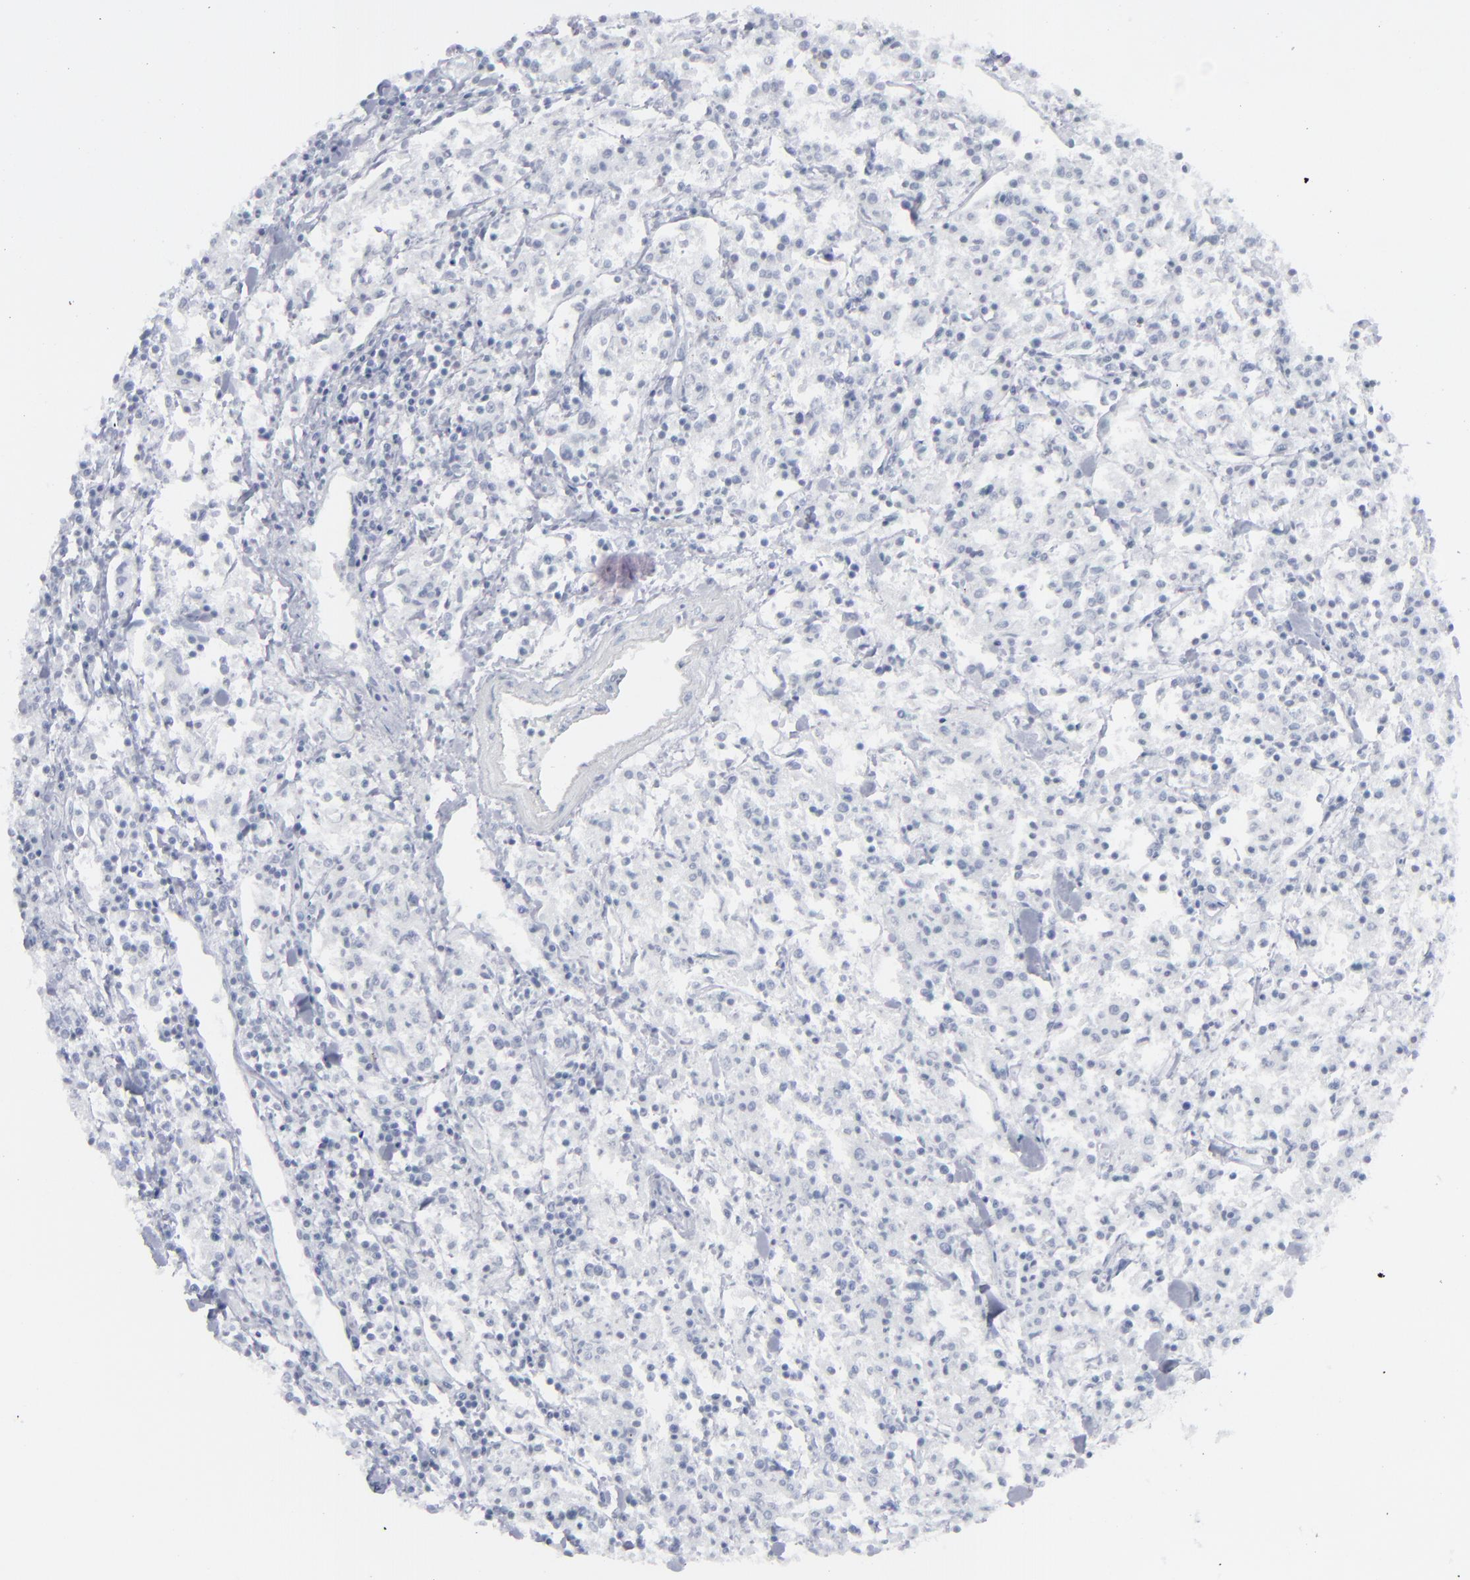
{"staining": {"intensity": "negative", "quantity": "none", "location": "none"}, "tissue": "lymphoma", "cell_type": "Tumor cells", "image_type": "cancer", "snomed": [{"axis": "morphology", "description": "Malignant lymphoma, non-Hodgkin's type, Low grade"}, {"axis": "topography", "description": "Small intestine"}], "caption": "A photomicrograph of human lymphoma is negative for staining in tumor cells.", "gene": "MSLN", "patient": {"sex": "female", "age": 59}}